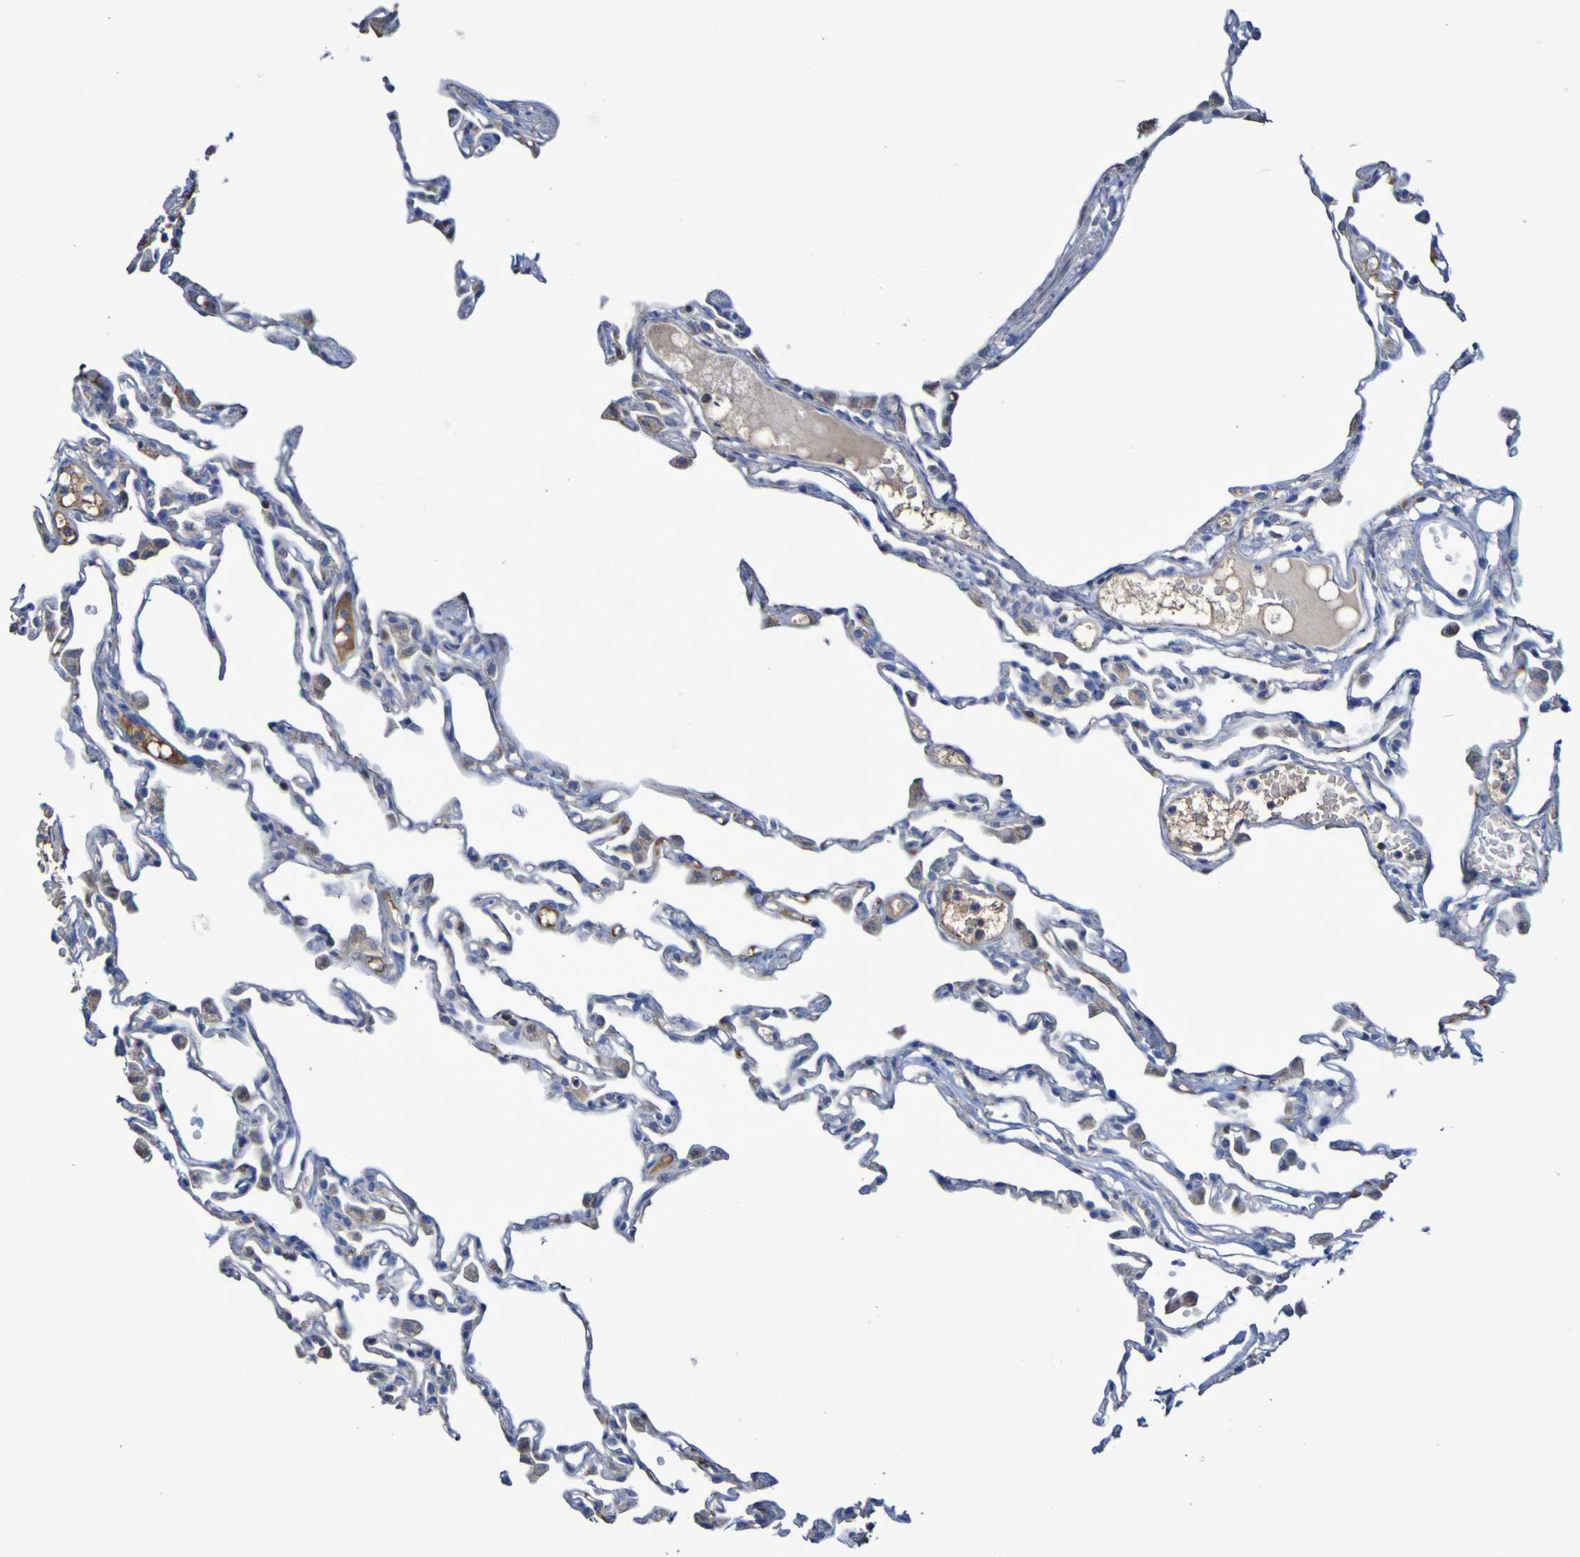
{"staining": {"intensity": "weak", "quantity": "25%-75%", "location": "cytoplasmic/membranous"}, "tissue": "lung", "cell_type": "Alveolar cells", "image_type": "normal", "snomed": [{"axis": "morphology", "description": "Normal tissue, NOS"}, {"axis": "topography", "description": "Lung"}], "caption": "Immunohistochemical staining of unremarkable lung shows 25%-75% levels of weak cytoplasmic/membranous protein expression in about 25%-75% of alveolar cells.", "gene": "CNTN2", "patient": {"sex": "female", "age": 49}}